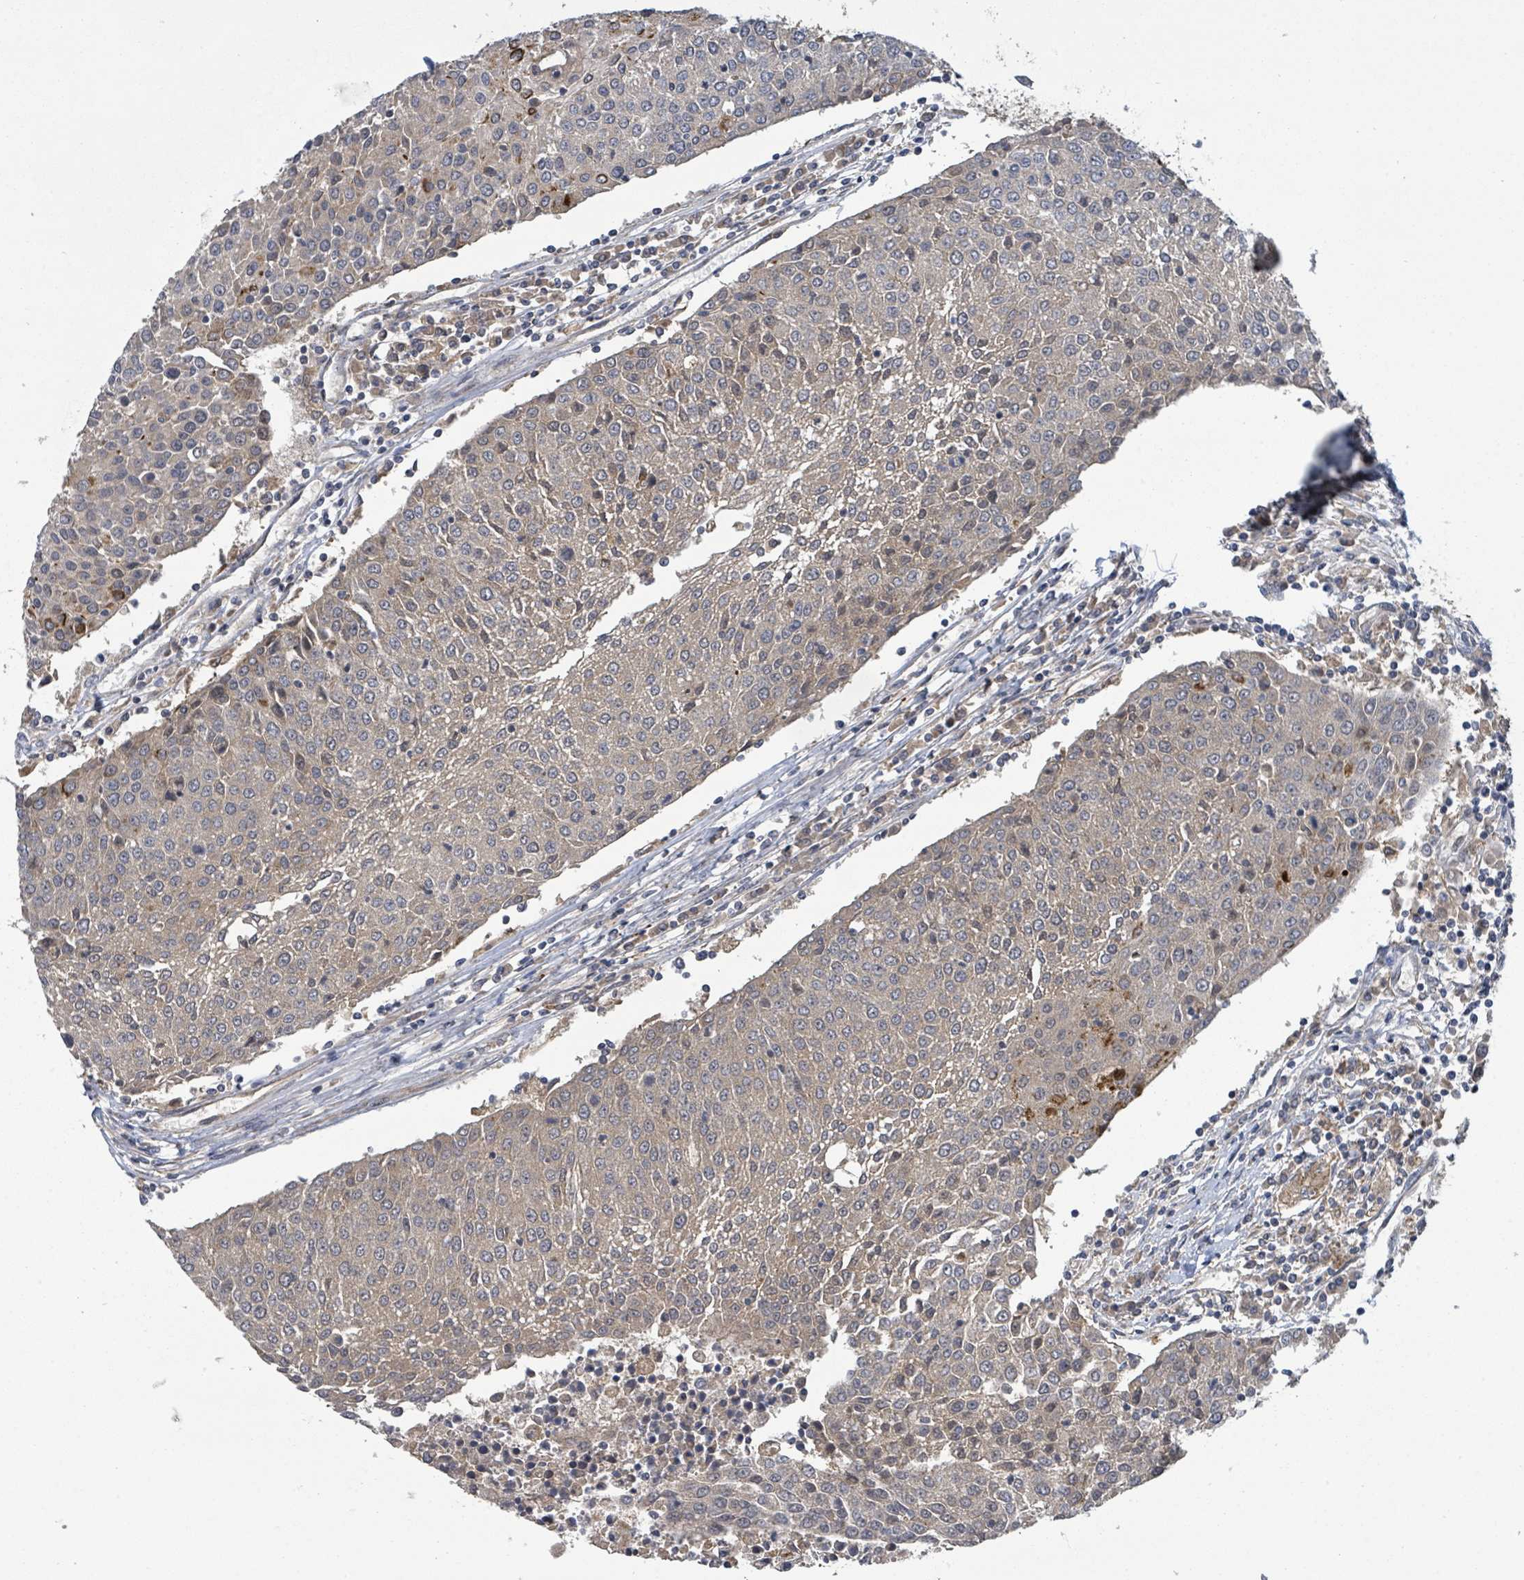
{"staining": {"intensity": "moderate", "quantity": "<25%", "location": "cytoplasmic/membranous"}, "tissue": "urothelial cancer", "cell_type": "Tumor cells", "image_type": "cancer", "snomed": [{"axis": "morphology", "description": "Urothelial carcinoma, High grade"}, {"axis": "topography", "description": "Urinary bladder"}], "caption": "High-grade urothelial carcinoma stained with DAB (3,3'-diaminobenzidine) IHC reveals low levels of moderate cytoplasmic/membranous positivity in about <25% of tumor cells.", "gene": "CCDC121", "patient": {"sex": "female", "age": 85}}